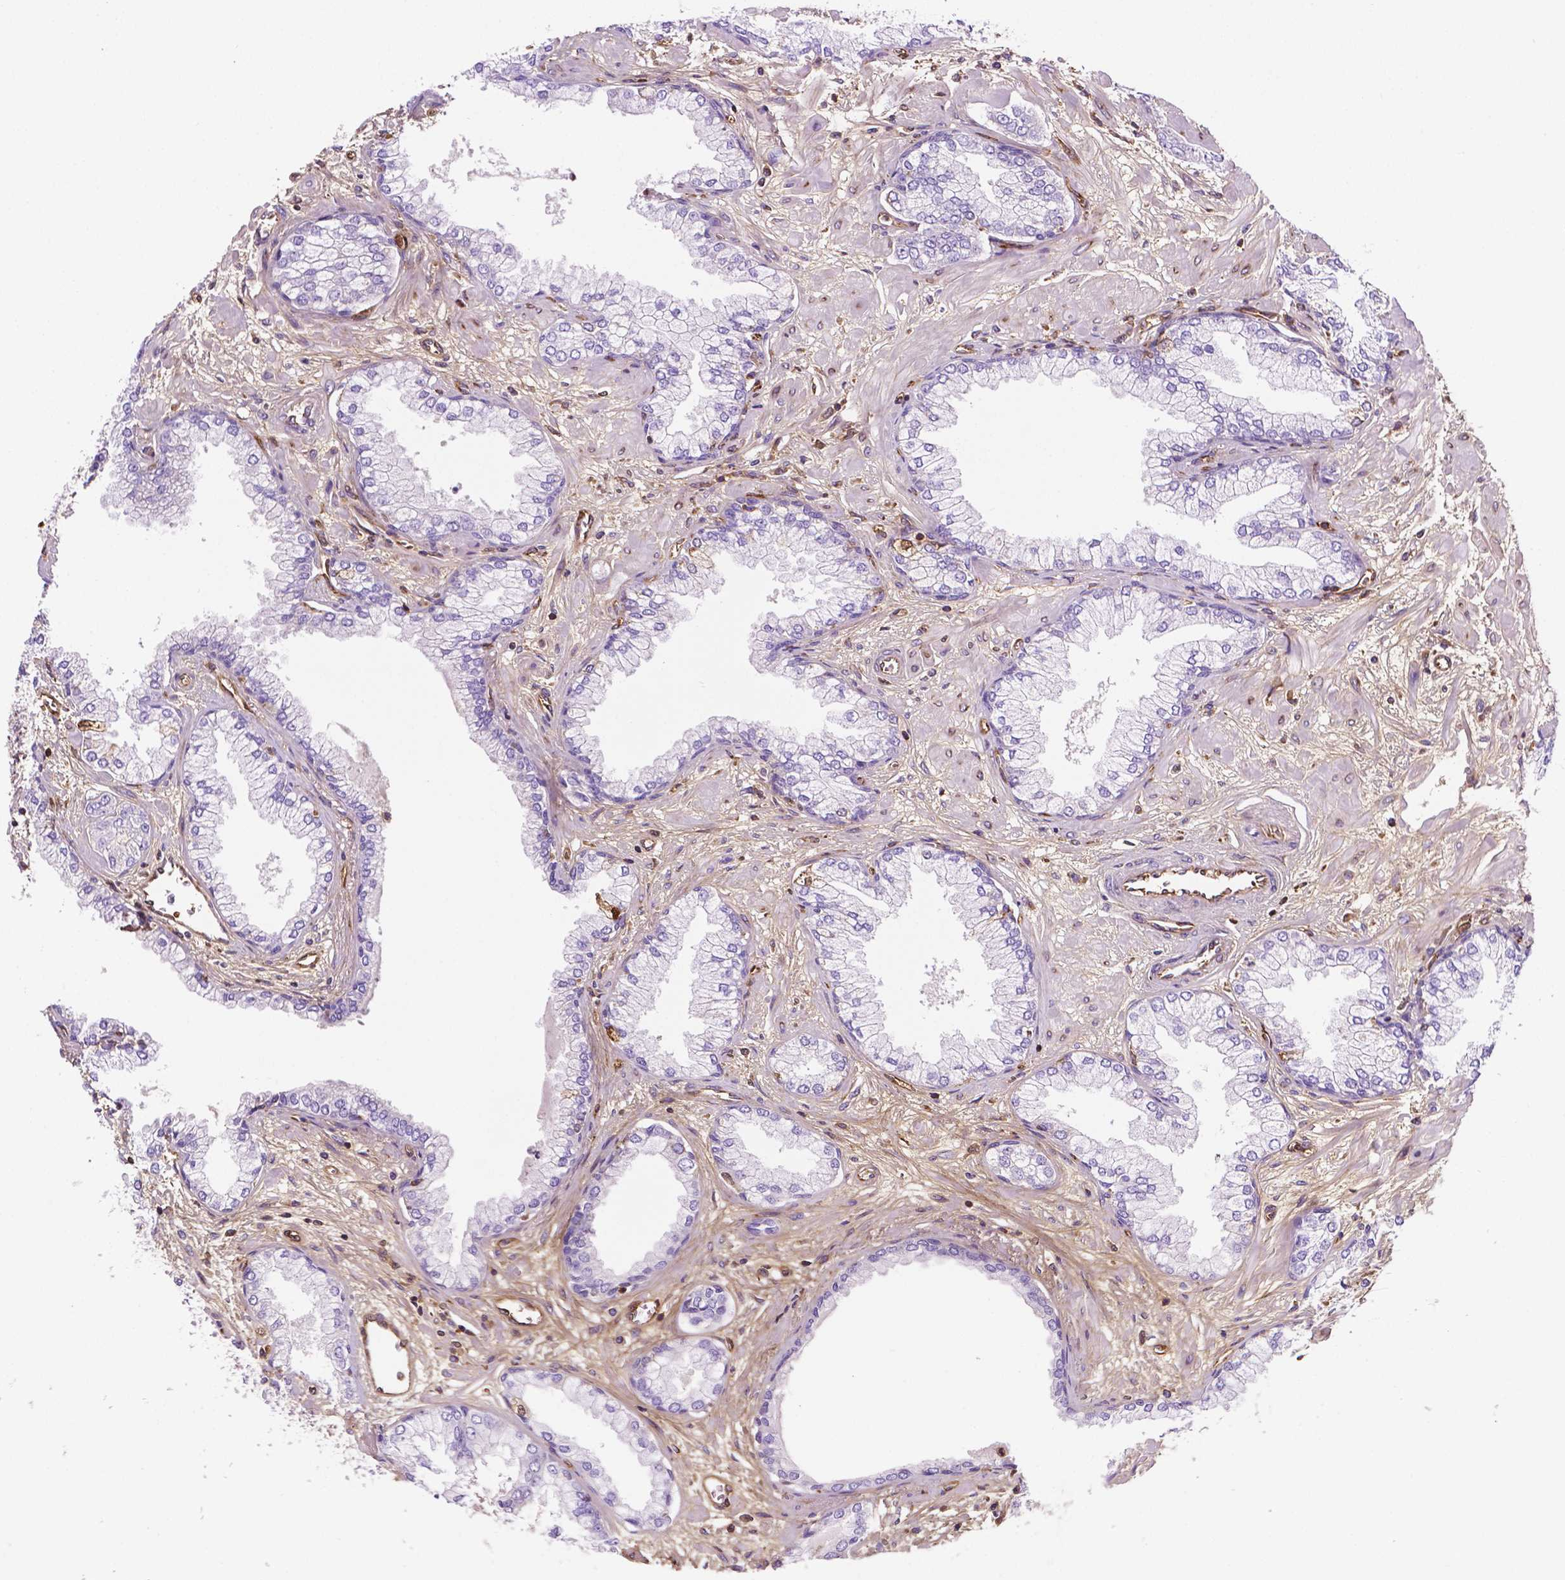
{"staining": {"intensity": "negative", "quantity": "none", "location": "none"}, "tissue": "prostate cancer", "cell_type": "Tumor cells", "image_type": "cancer", "snomed": [{"axis": "morphology", "description": "Adenocarcinoma, Low grade"}, {"axis": "topography", "description": "Prostate"}], "caption": "Immunohistochemical staining of human prostate cancer shows no significant expression in tumor cells.", "gene": "DCN", "patient": {"sex": "male", "age": 55}}